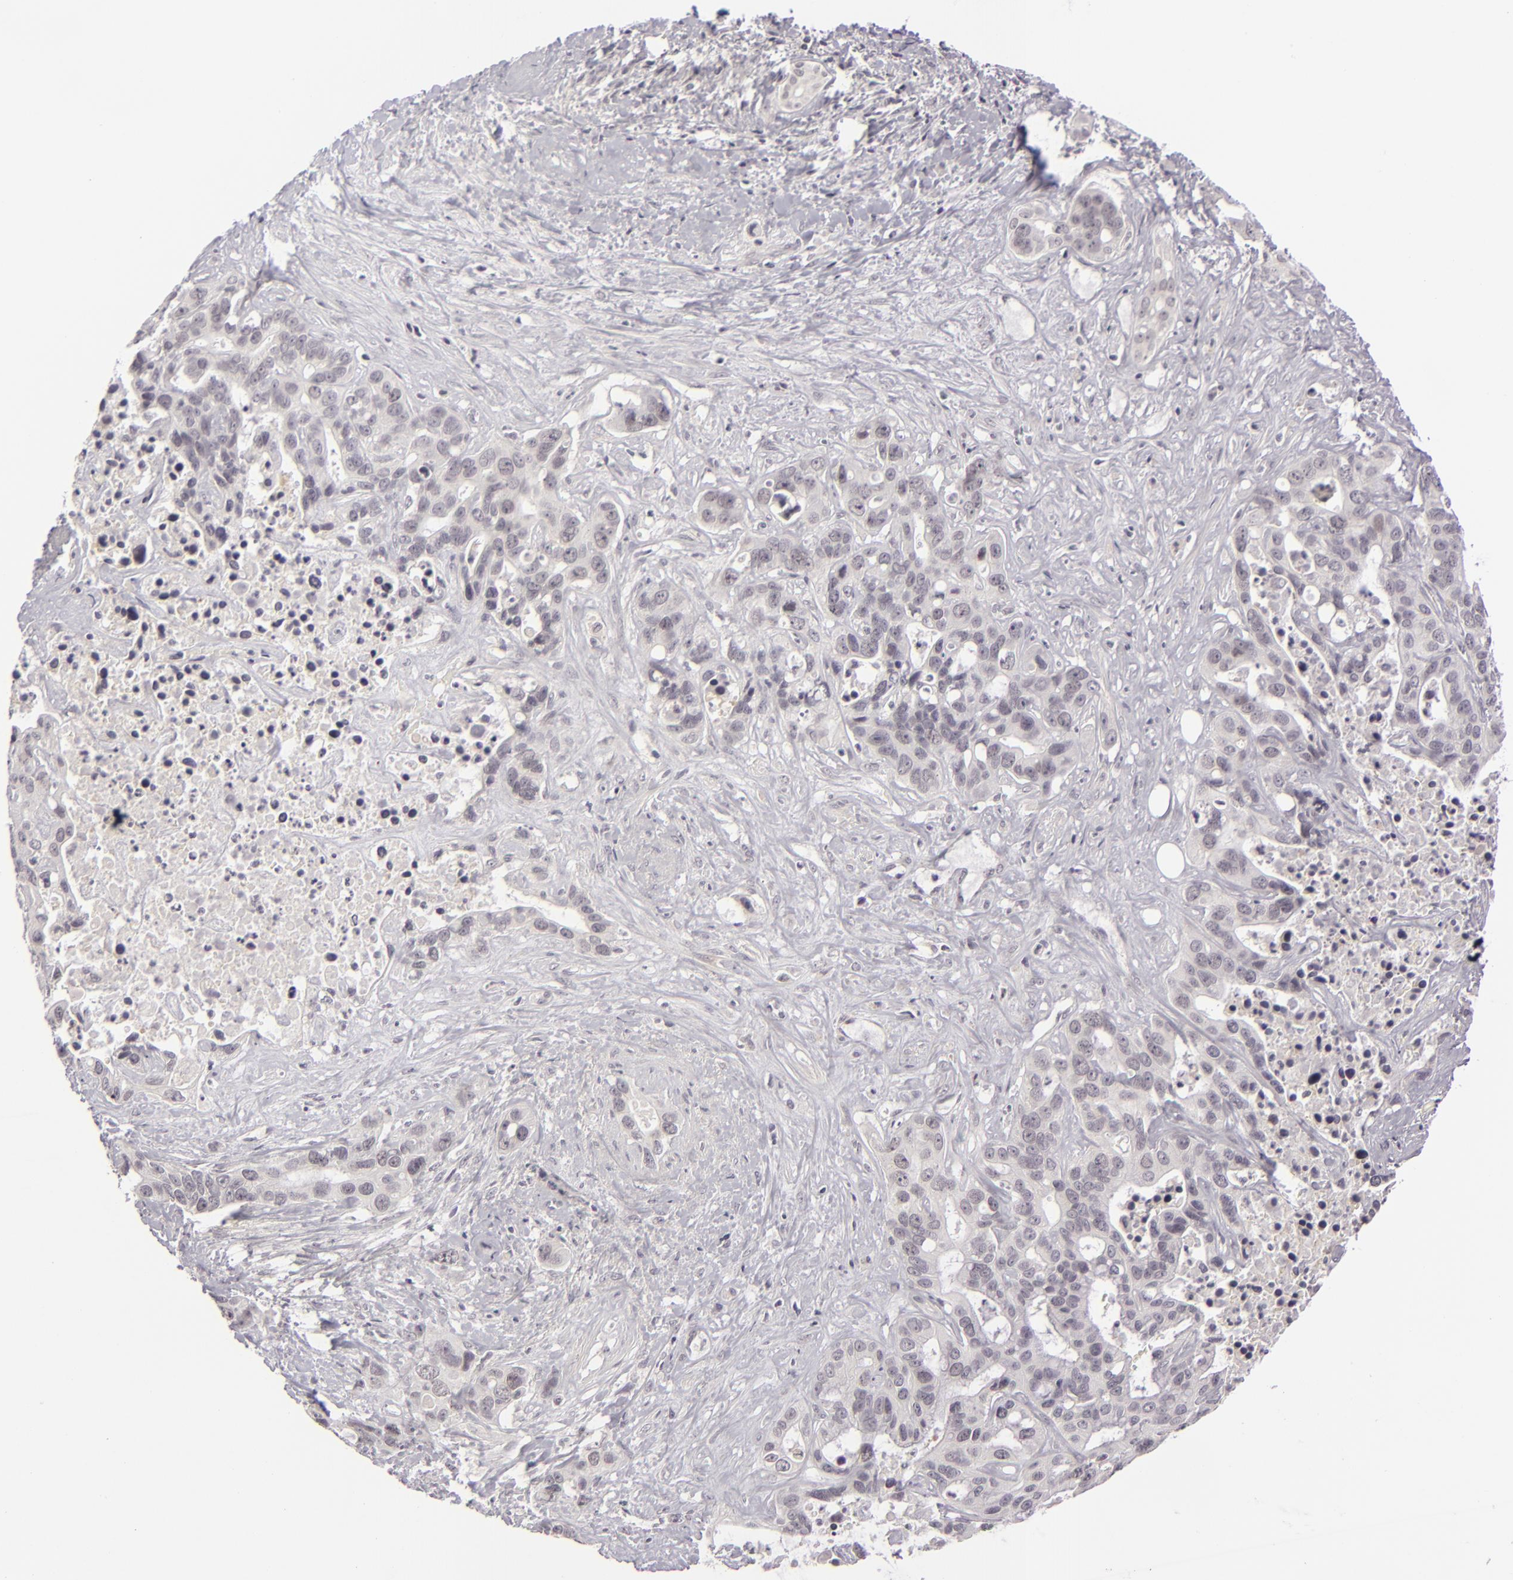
{"staining": {"intensity": "negative", "quantity": "none", "location": "none"}, "tissue": "liver cancer", "cell_type": "Tumor cells", "image_type": "cancer", "snomed": [{"axis": "morphology", "description": "Cholangiocarcinoma"}, {"axis": "topography", "description": "Liver"}], "caption": "Tumor cells are negative for protein expression in human liver cancer. (DAB immunohistochemistry, high magnification).", "gene": "DLG3", "patient": {"sex": "female", "age": 65}}